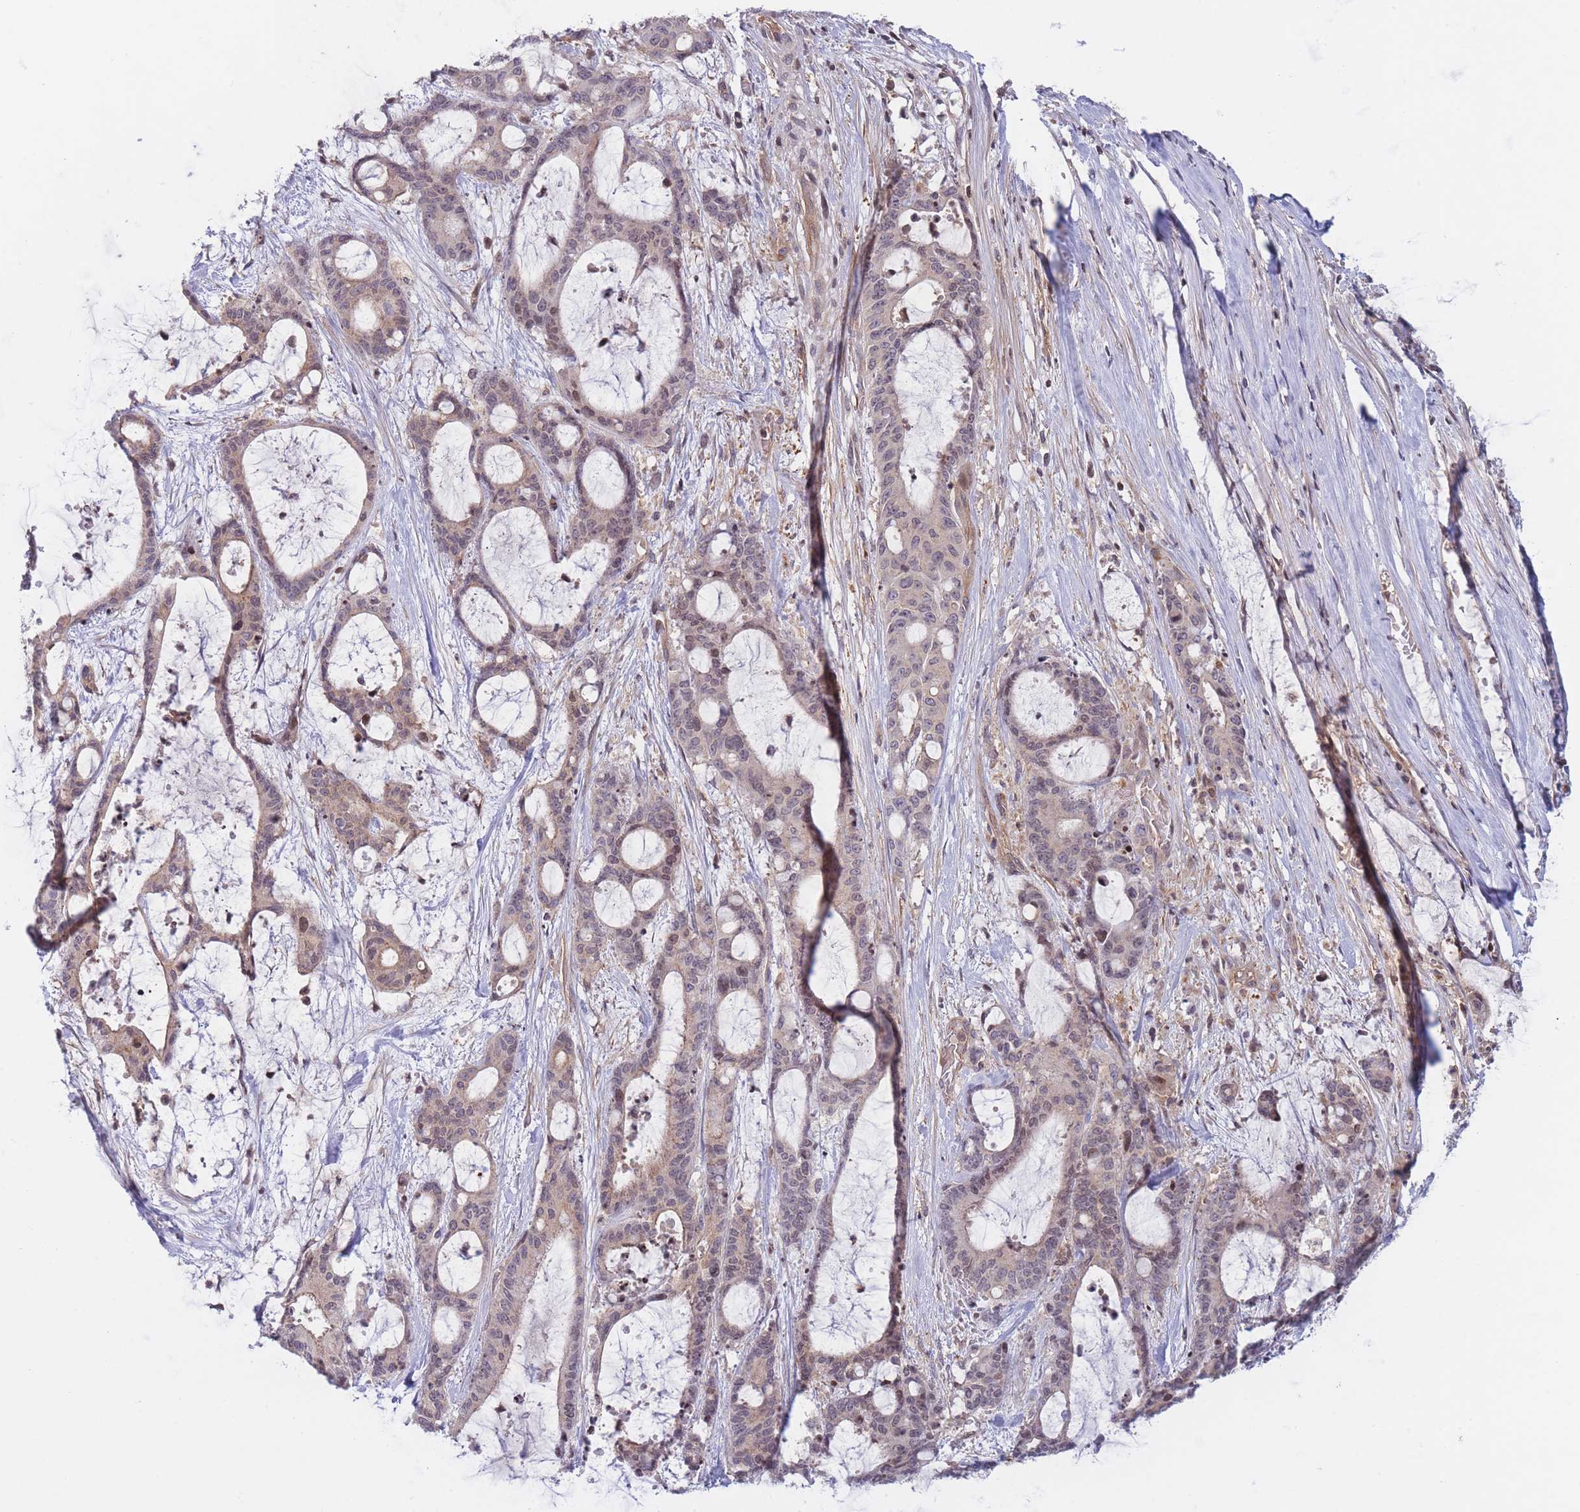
{"staining": {"intensity": "weak", "quantity": "<25%", "location": "cytoplasmic/membranous"}, "tissue": "liver cancer", "cell_type": "Tumor cells", "image_type": "cancer", "snomed": [{"axis": "morphology", "description": "Normal tissue, NOS"}, {"axis": "morphology", "description": "Cholangiocarcinoma"}, {"axis": "topography", "description": "Liver"}, {"axis": "topography", "description": "Peripheral nerve tissue"}], "caption": "DAB (3,3'-diaminobenzidine) immunohistochemical staining of liver cancer (cholangiocarcinoma) demonstrates no significant expression in tumor cells.", "gene": "SLC35F5", "patient": {"sex": "female", "age": 73}}